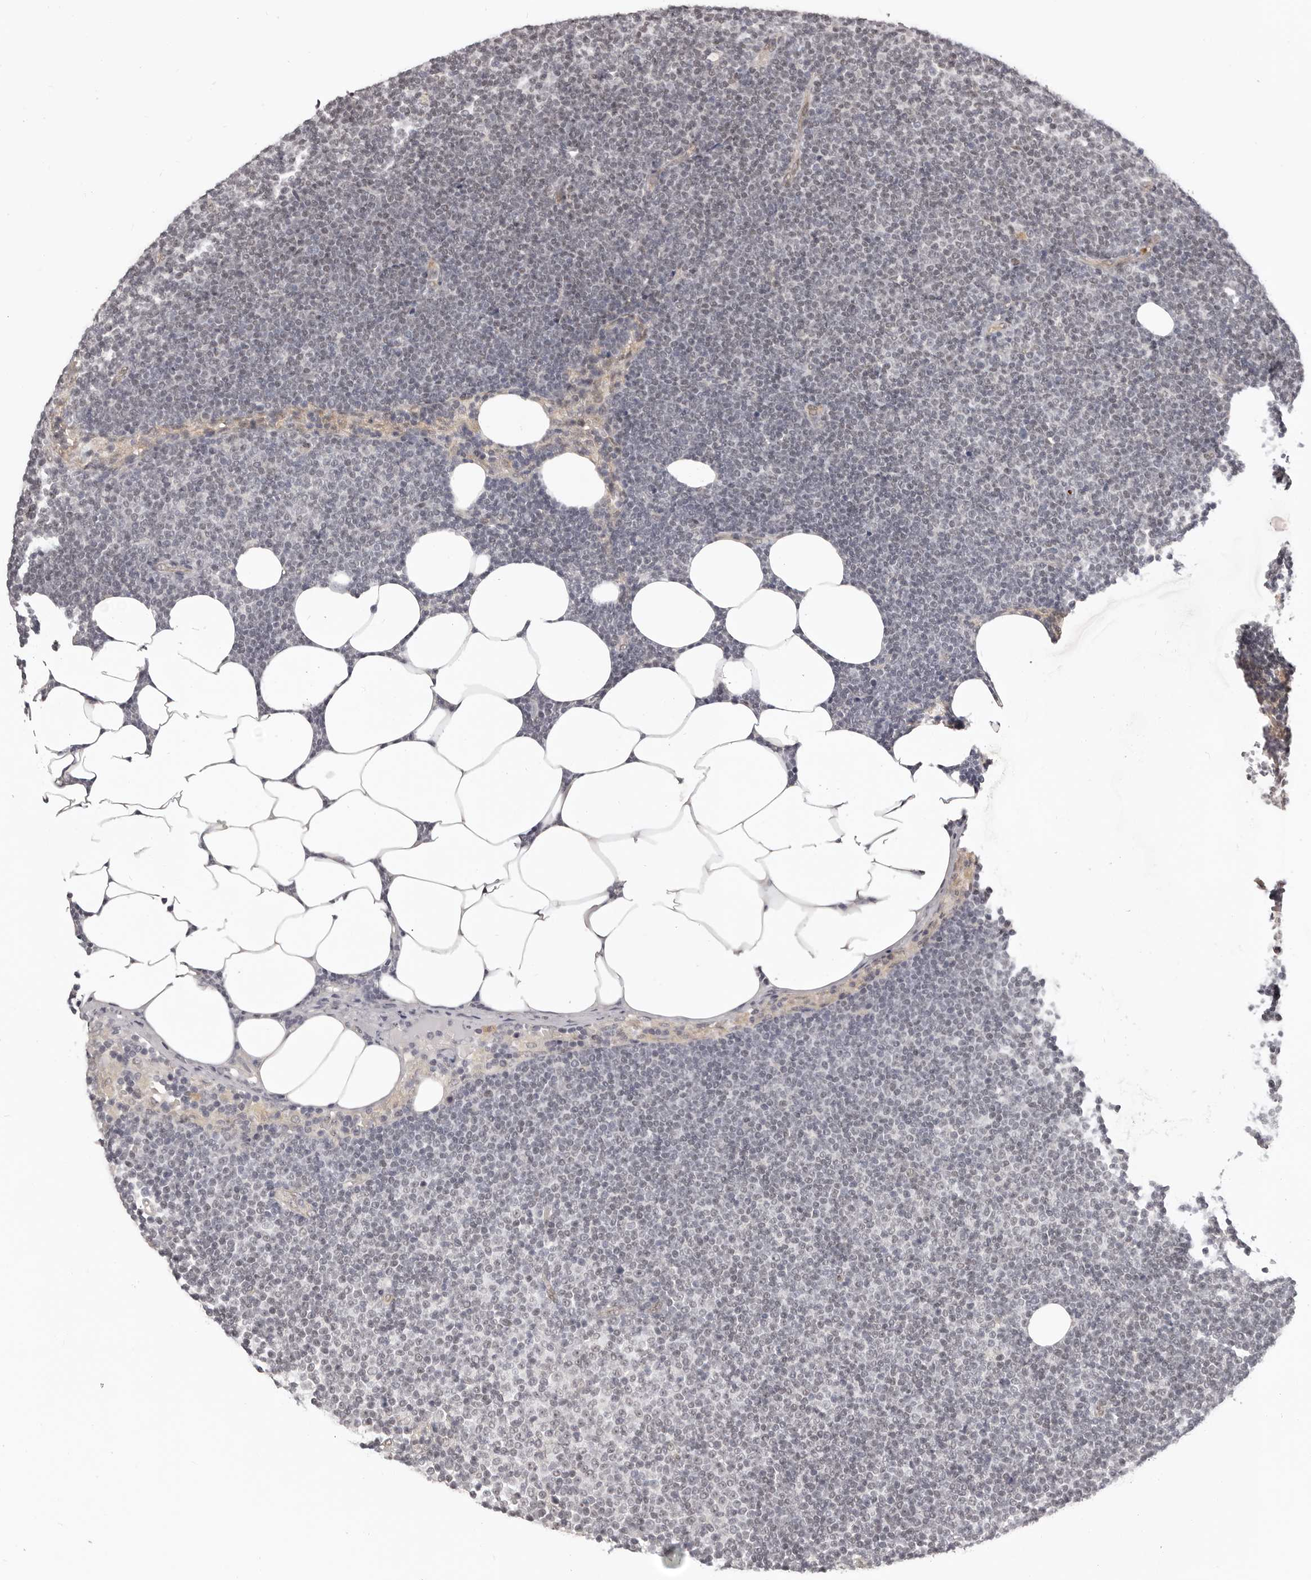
{"staining": {"intensity": "negative", "quantity": "none", "location": "none"}, "tissue": "lymphoma", "cell_type": "Tumor cells", "image_type": "cancer", "snomed": [{"axis": "morphology", "description": "Malignant lymphoma, non-Hodgkin's type, Low grade"}, {"axis": "topography", "description": "Lymph node"}], "caption": "Immunohistochemical staining of lymphoma displays no significant staining in tumor cells.", "gene": "RNF2", "patient": {"sex": "female", "age": 53}}